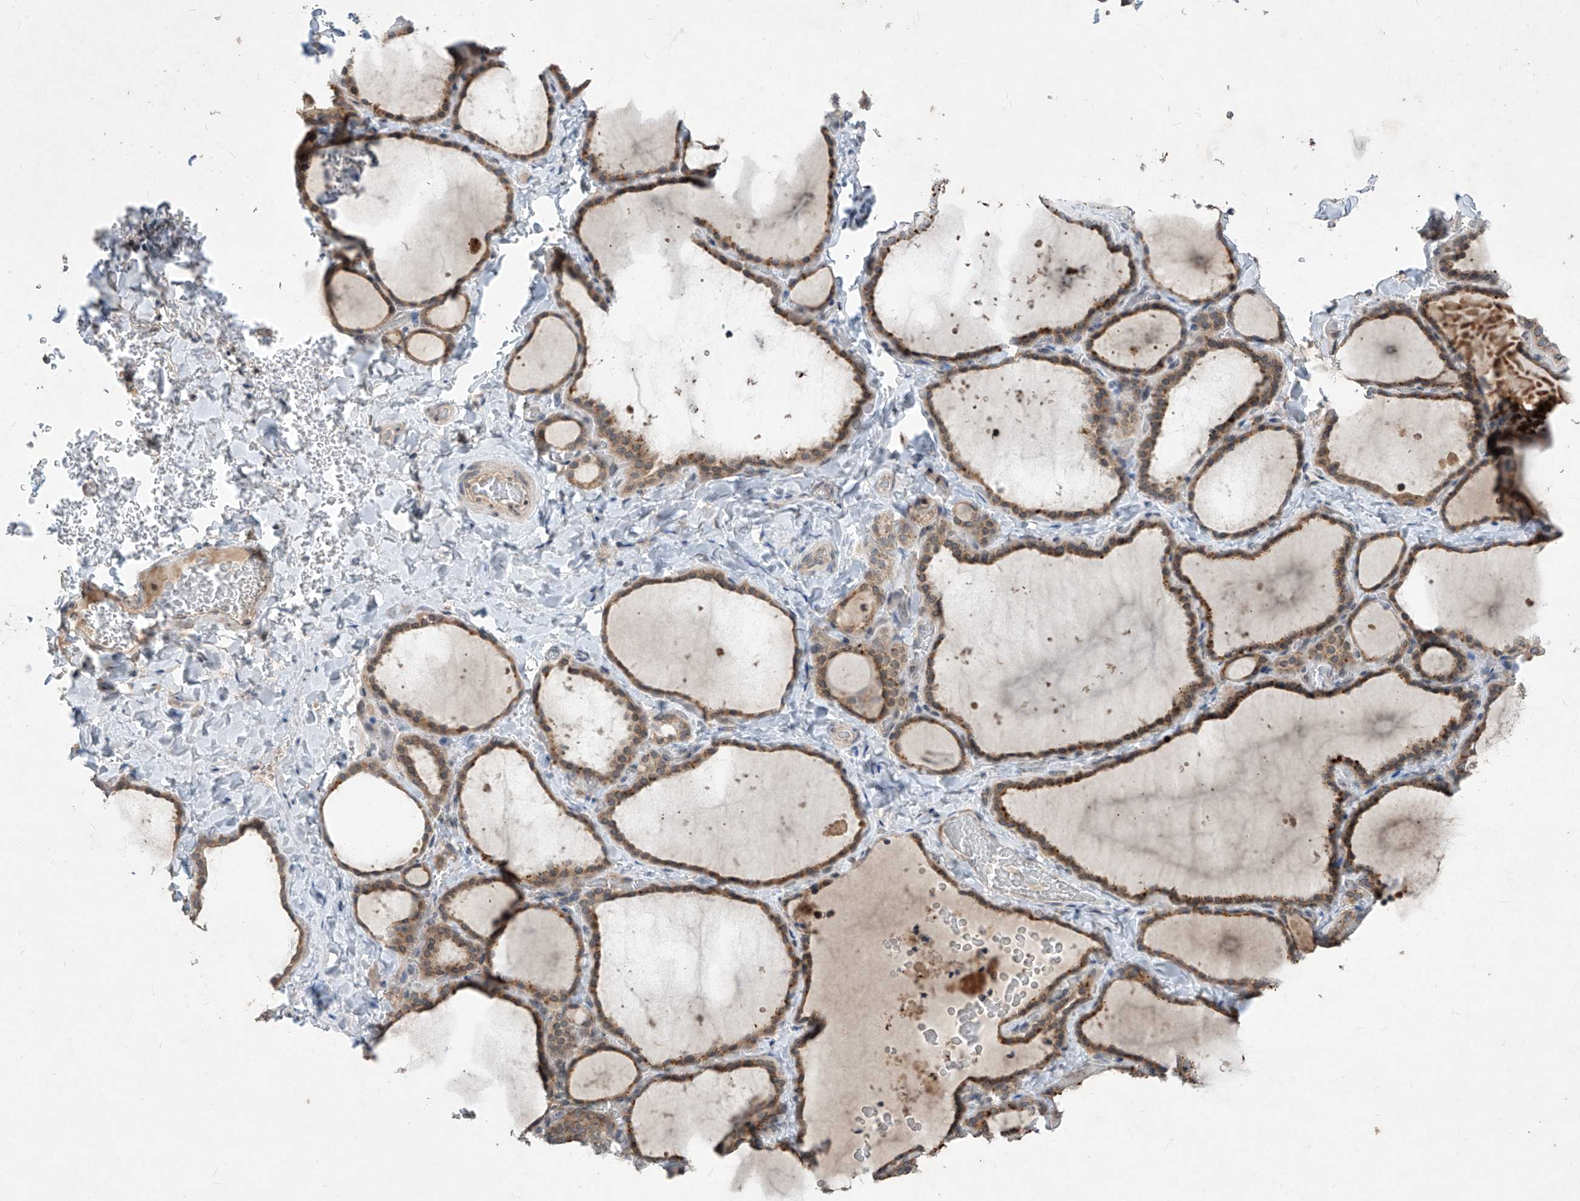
{"staining": {"intensity": "moderate", "quantity": ">75%", "location": "cytoplasmic/membranous"}, "tissue": "thyroid gland", "cell_type": "Glandular cells", "image_type": "normal", "snomed": [{"axis": "morphology", "description": "Normal tissue, NOS"}, {"axis": "topography", "description": "Thyroid gland"}], "caption": "Moderate cytoplasmic/membranous protein staining is appreciated in about >75% of glandular cells in thyroid gland. The protein is stained brown, and the nuclei are stained in blue (DAB IHC with brightfield microscopy, high magnification).", "gene": "RPL34", "patient": {"sex": "female", "age": 22}}